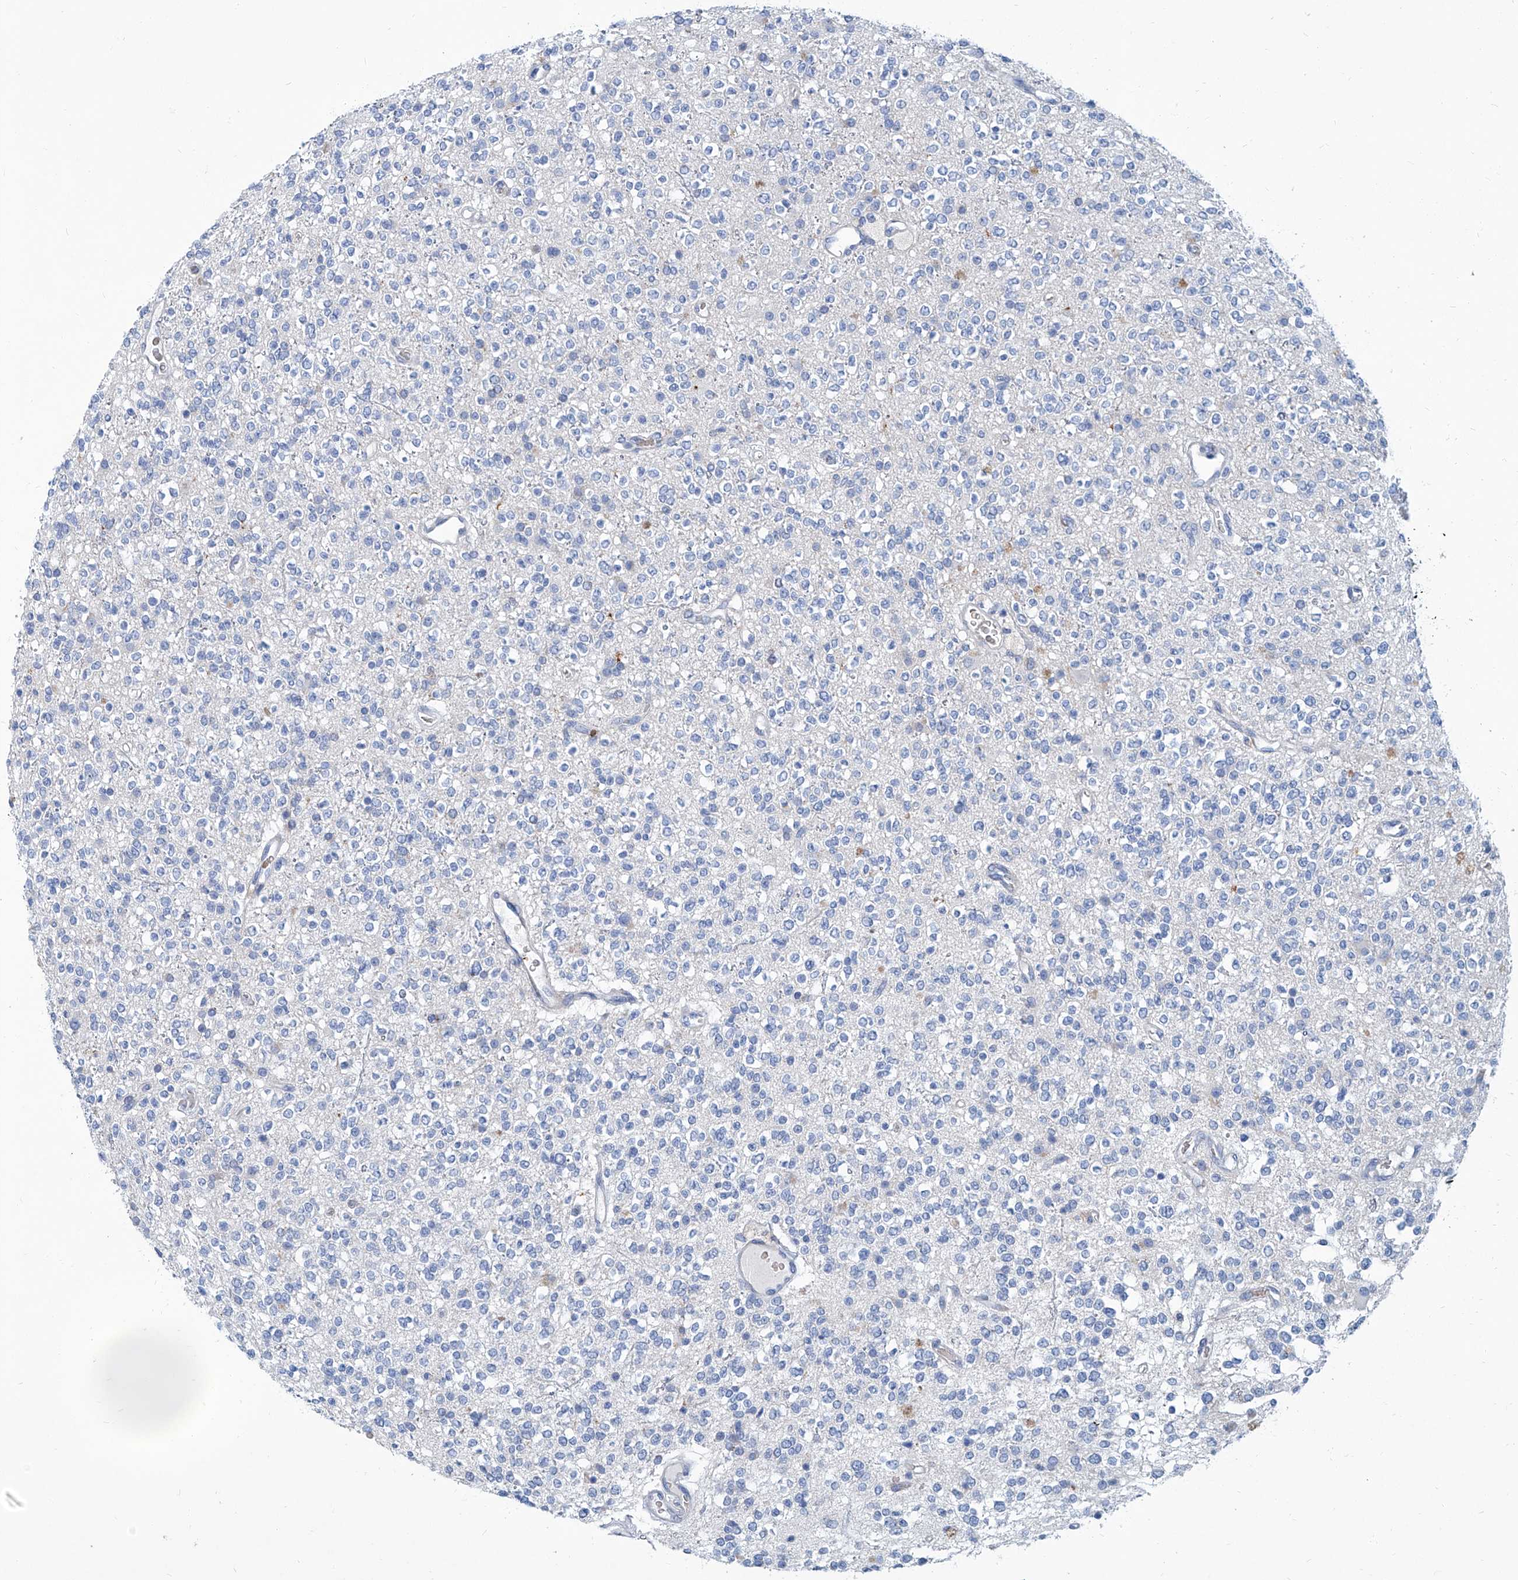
{"staining": {"intensity": "negative", "quantity": "none", "location": "none"}, "tissue": "glioma", "cell_type": "Tumor cells", "image_type": "cancer", "snomed": [{"axis": "morphology", "description": "Glioma, malignant, High grade"}, {"axis": "topography", "description": "Brain"}], "caption": "Photomicrograph shows no significant protein positivity in tumor cells of high-grade glioma (malignant).", "gene": "FPR2", "patient": {"sex": "male", "age": 34}}